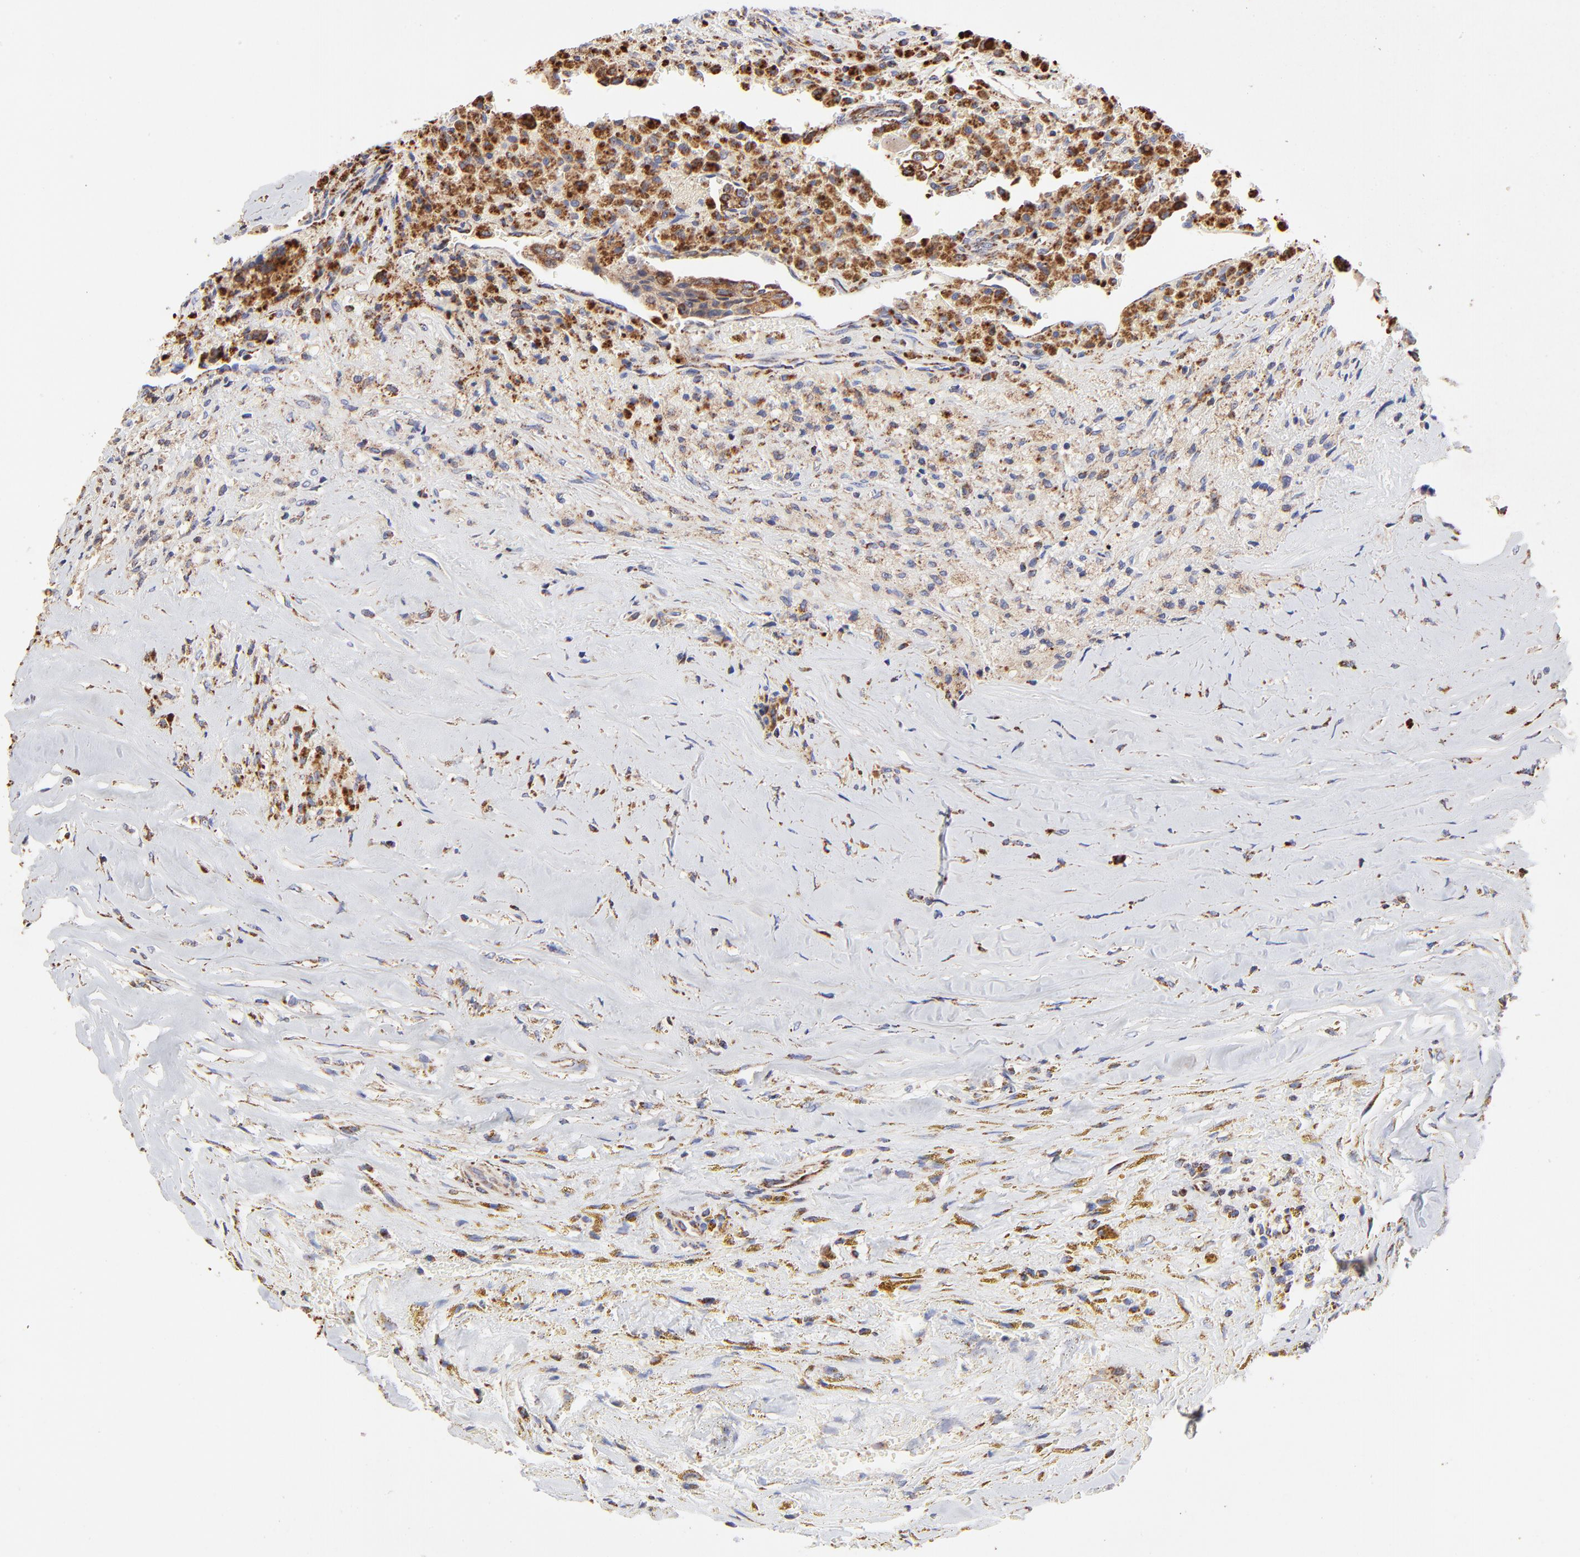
{"staining": {"intensity": "strong", "quantity": ">75%", "location": "cytoplasmic/membranous"}, "tissue": "thyroid cancer", "cell_type": "Tumor cells", "image_type": "cancer", "snomed": [{"axis": "morphology", "description": "Papillary adenocarcinoma, NOS"}, {"axis": "topography", "description": "Thyroid gland"}], "caption": "Strong cytoplasmic/membranous positivity for a protein is appreciated in approximately >75% of tumor cells of thyroid cancer (papillary adenocarcinoma) using IHC.", "gene": "SSBP1", "patient": {"sex": "male", "age": 87}}